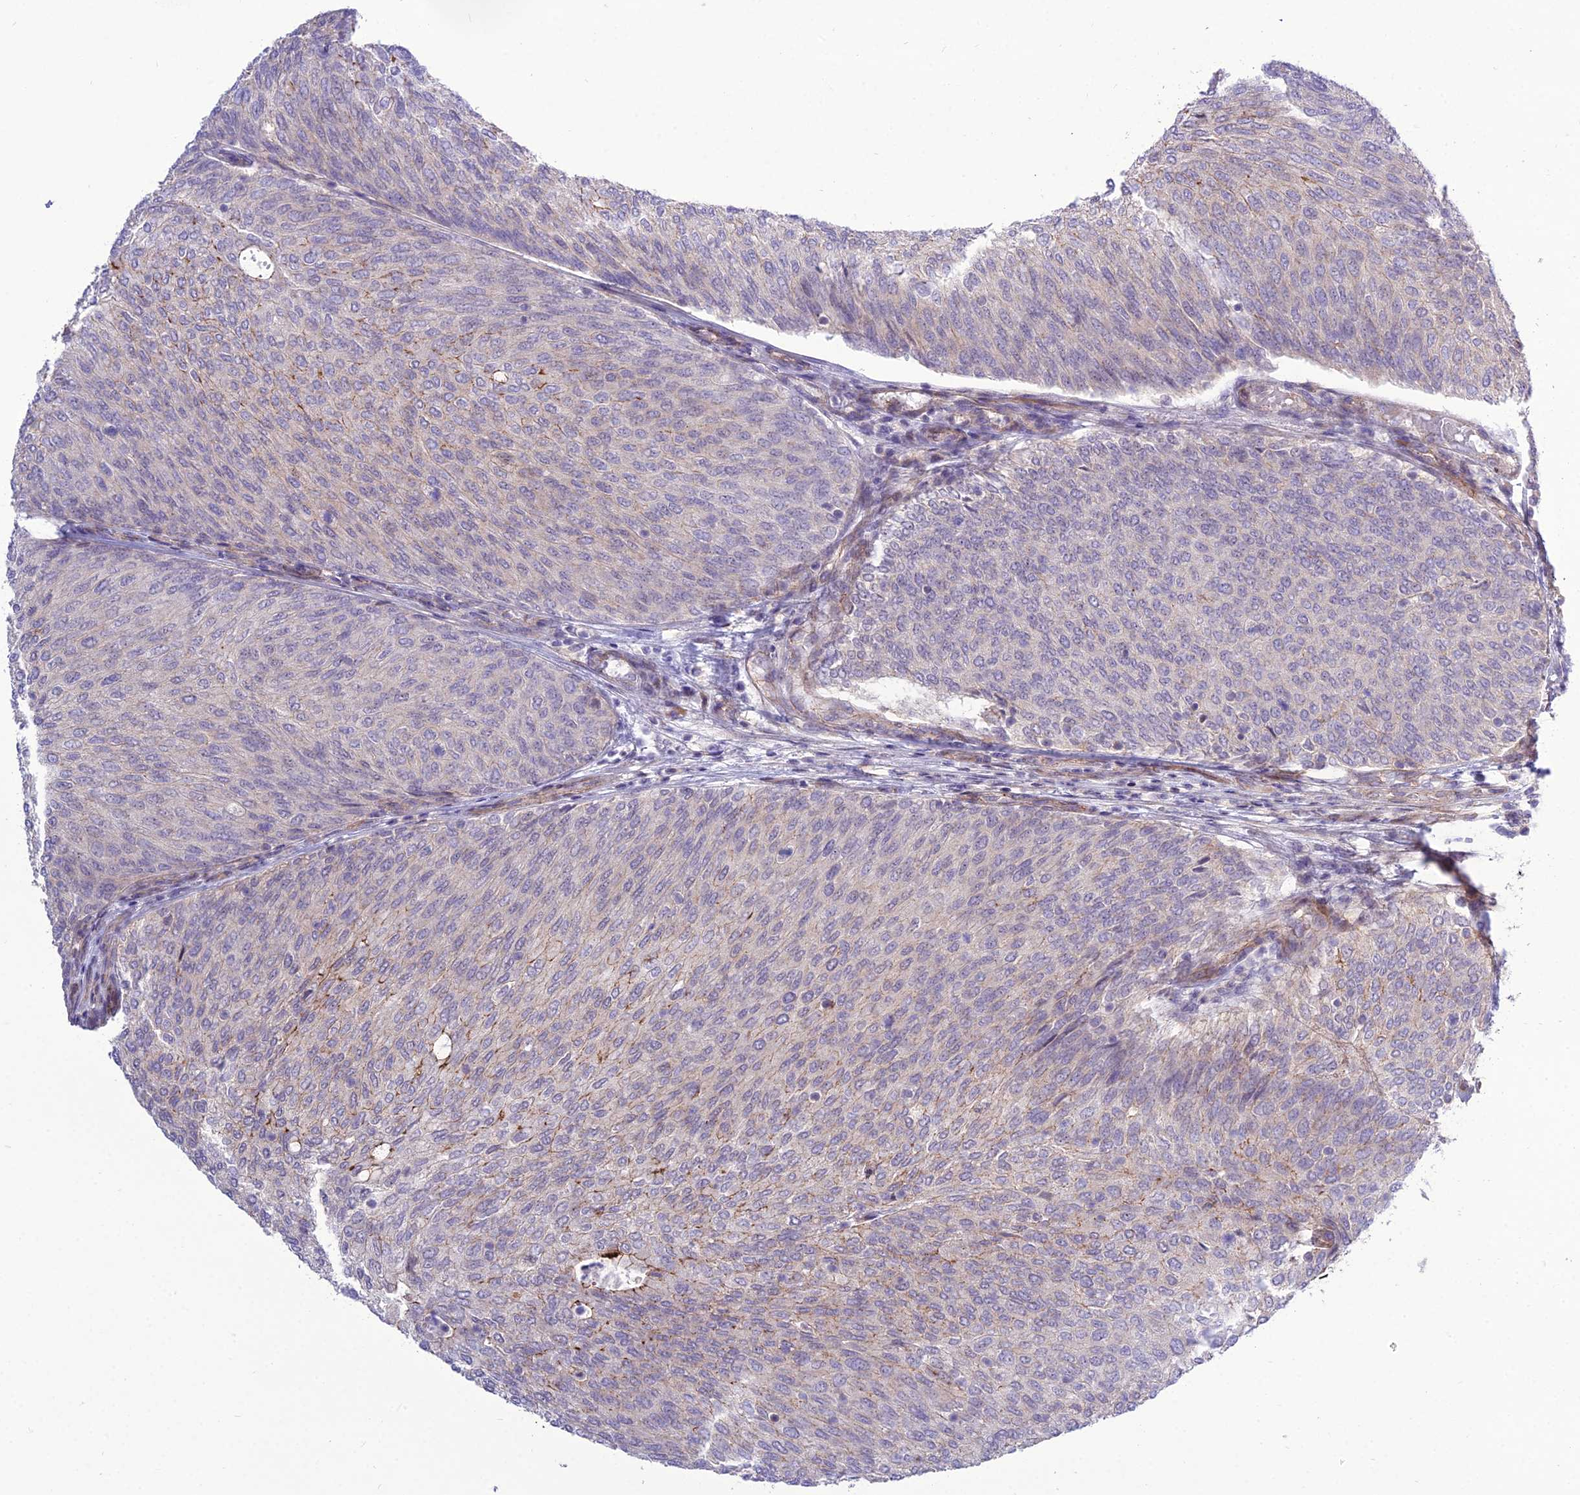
{"staining": {"intensity": "weak", "quantity": "<25%", "location": "cytoplasmic/membranous"}, "tissue": "urothelial cancer", "cell_type": "Tumor cells", "image_type": "cancer", "snomed": [{"axis": "morphology", "description": "Urothelial carcinoma, Low grade"}, {"axis": "topography", "description": "Urinary bladder"}], "caption": "The IHC photomicrograph has no significant positivity in tumor cells of urothelial cancer tissue.", "gene": "TSPYL2", "patient": {"sex": "female", "age": 79}}